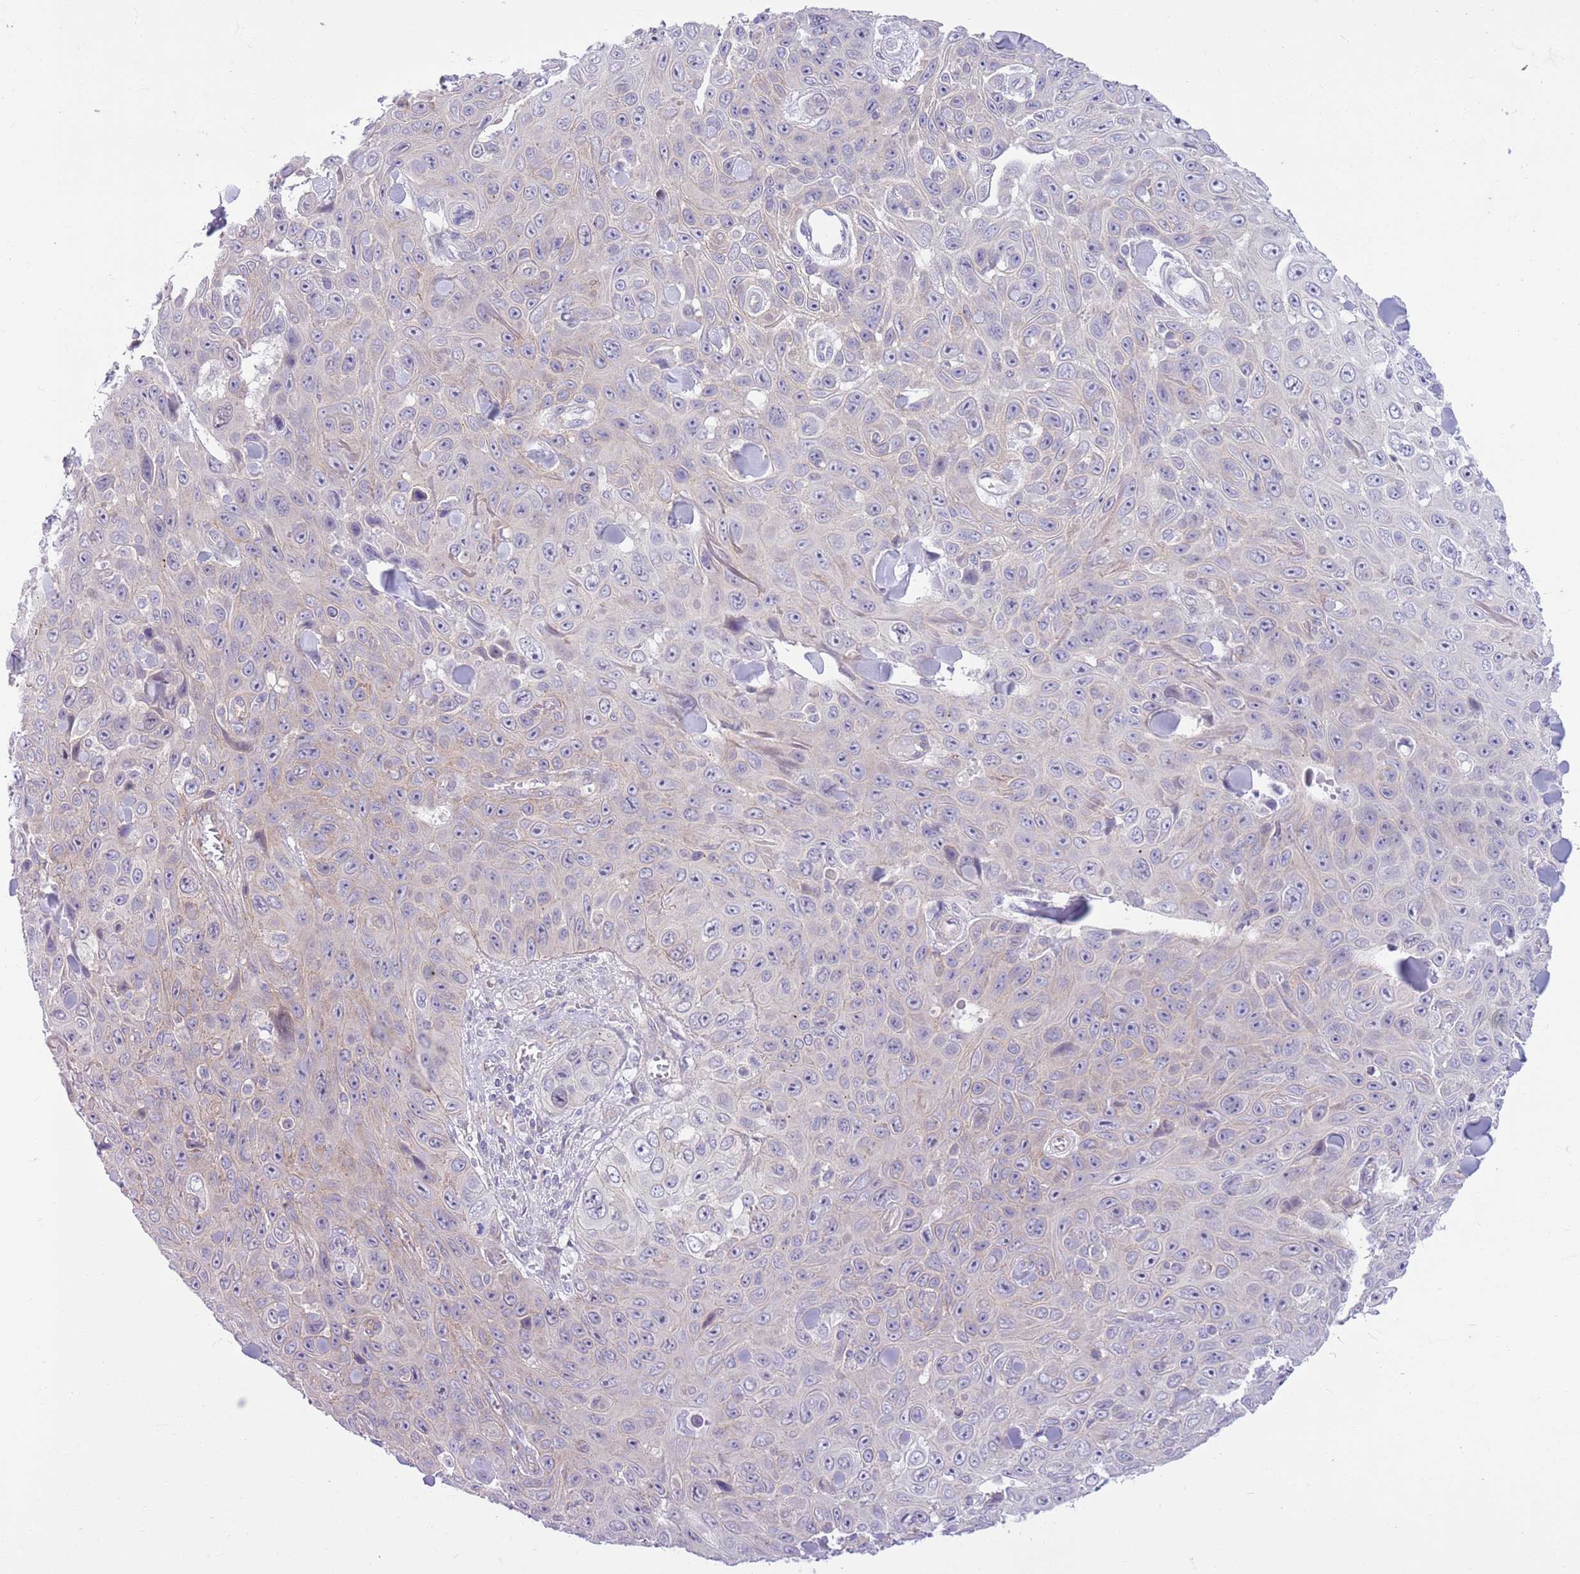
{"staining": {"intensity": "negative", "quantity": "none", "location": "none"}, "tissue": "skin cancer", "cell_type": "Tumor cells", "image_type": "cancer", "snomed": [{"axis": "morphology", "description": "Squamous cell carcinoma, NOS"}, {"axis": "topography", "description": "Skin"}], "caption": "Photomicrograph shows no significant protein positivity in tumor cells of skin cancer. The staining was performed using DAB to visualize the protein expression in brown, while the nuclei were stained in blue with hematoxylin (Magnification: 20x).", "gene": "PARP8", "patient": {"sex": "male", "age": 82}}